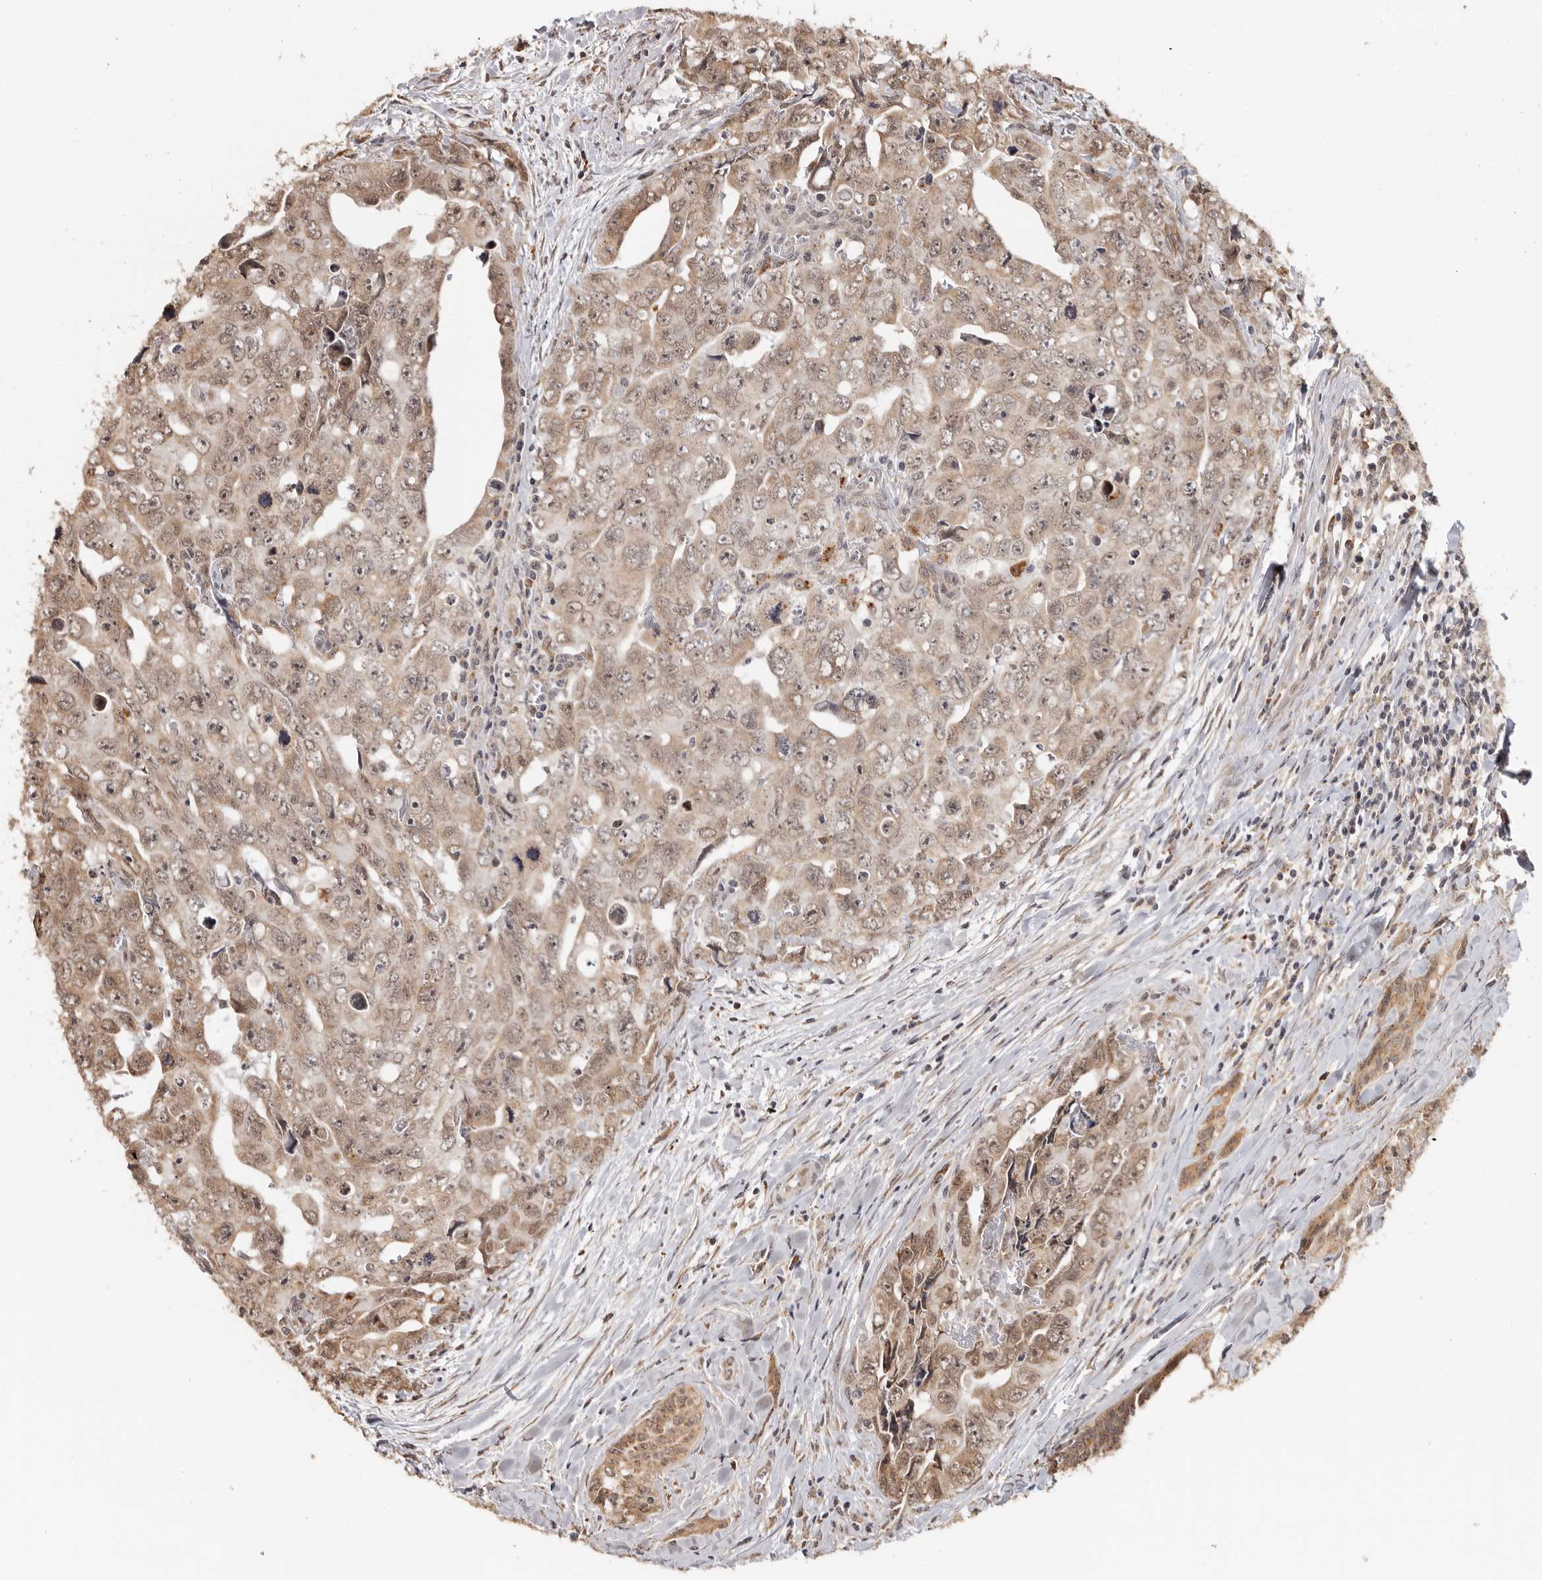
{"staining": {"intensity": "moderate", "quantity": ">75%", "location": "cytoplasmic/membranous,nuclear"}, "tissue": "testis cancer", "cell_type": "Tumor cells", "image_type": "cancer", "snomed": [{"axis": "morphology", "description": "Carcinoma, Embryonal, NOS"}, {"axis": "topography", "description": "Testis"}], "caption": "A brown stain highlights moderate cytoplasmic/membranous and nuclear expression of a protein in human testis cancer tumor cells.", "gene": "ZNF83", "patient": {"sex": "male", "age": 28}}